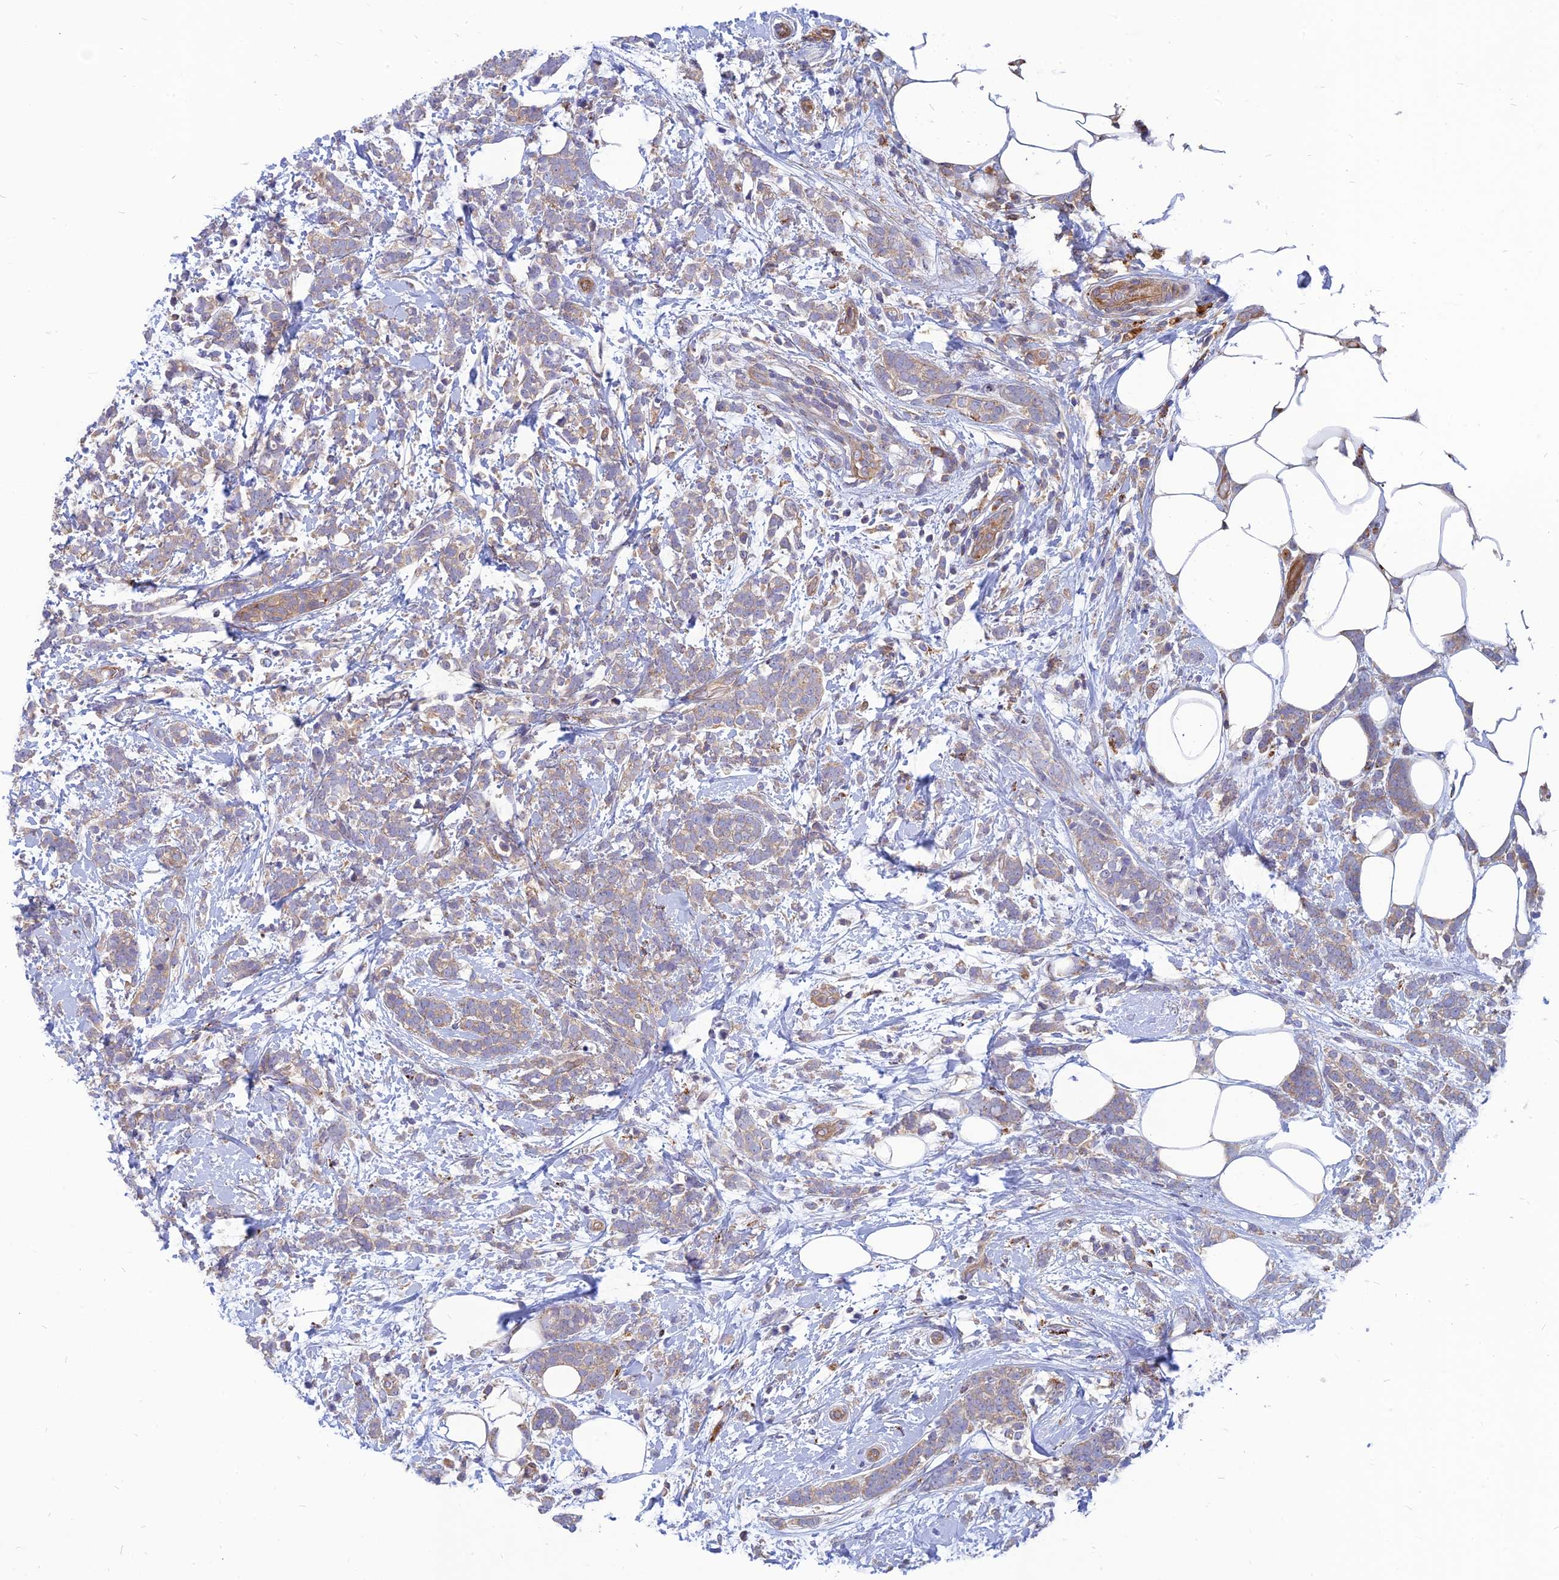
{"staining": {"intensity": "weak", "quantity": "25%-75%", "location": "cytoplasmic/membranous"}, "tissue": "breast cancer", "cell_type": "Tumor cells", "image_type": "cancer", "snomed": [{"axis": "morphology", "description": "Lobular carcinoma"}, {"axis": "topography", "description": "Breast"}], "caption": "The histopathology image demonstrates immunohistochemical staining of breast cancer (lobular carcinoma). There is weak cytoplasmic/membranous staining is present in approximately 25%-75% of tumor cells.", "gene": "PHKA2", "patient": {"sex": "female", "age": 58}}